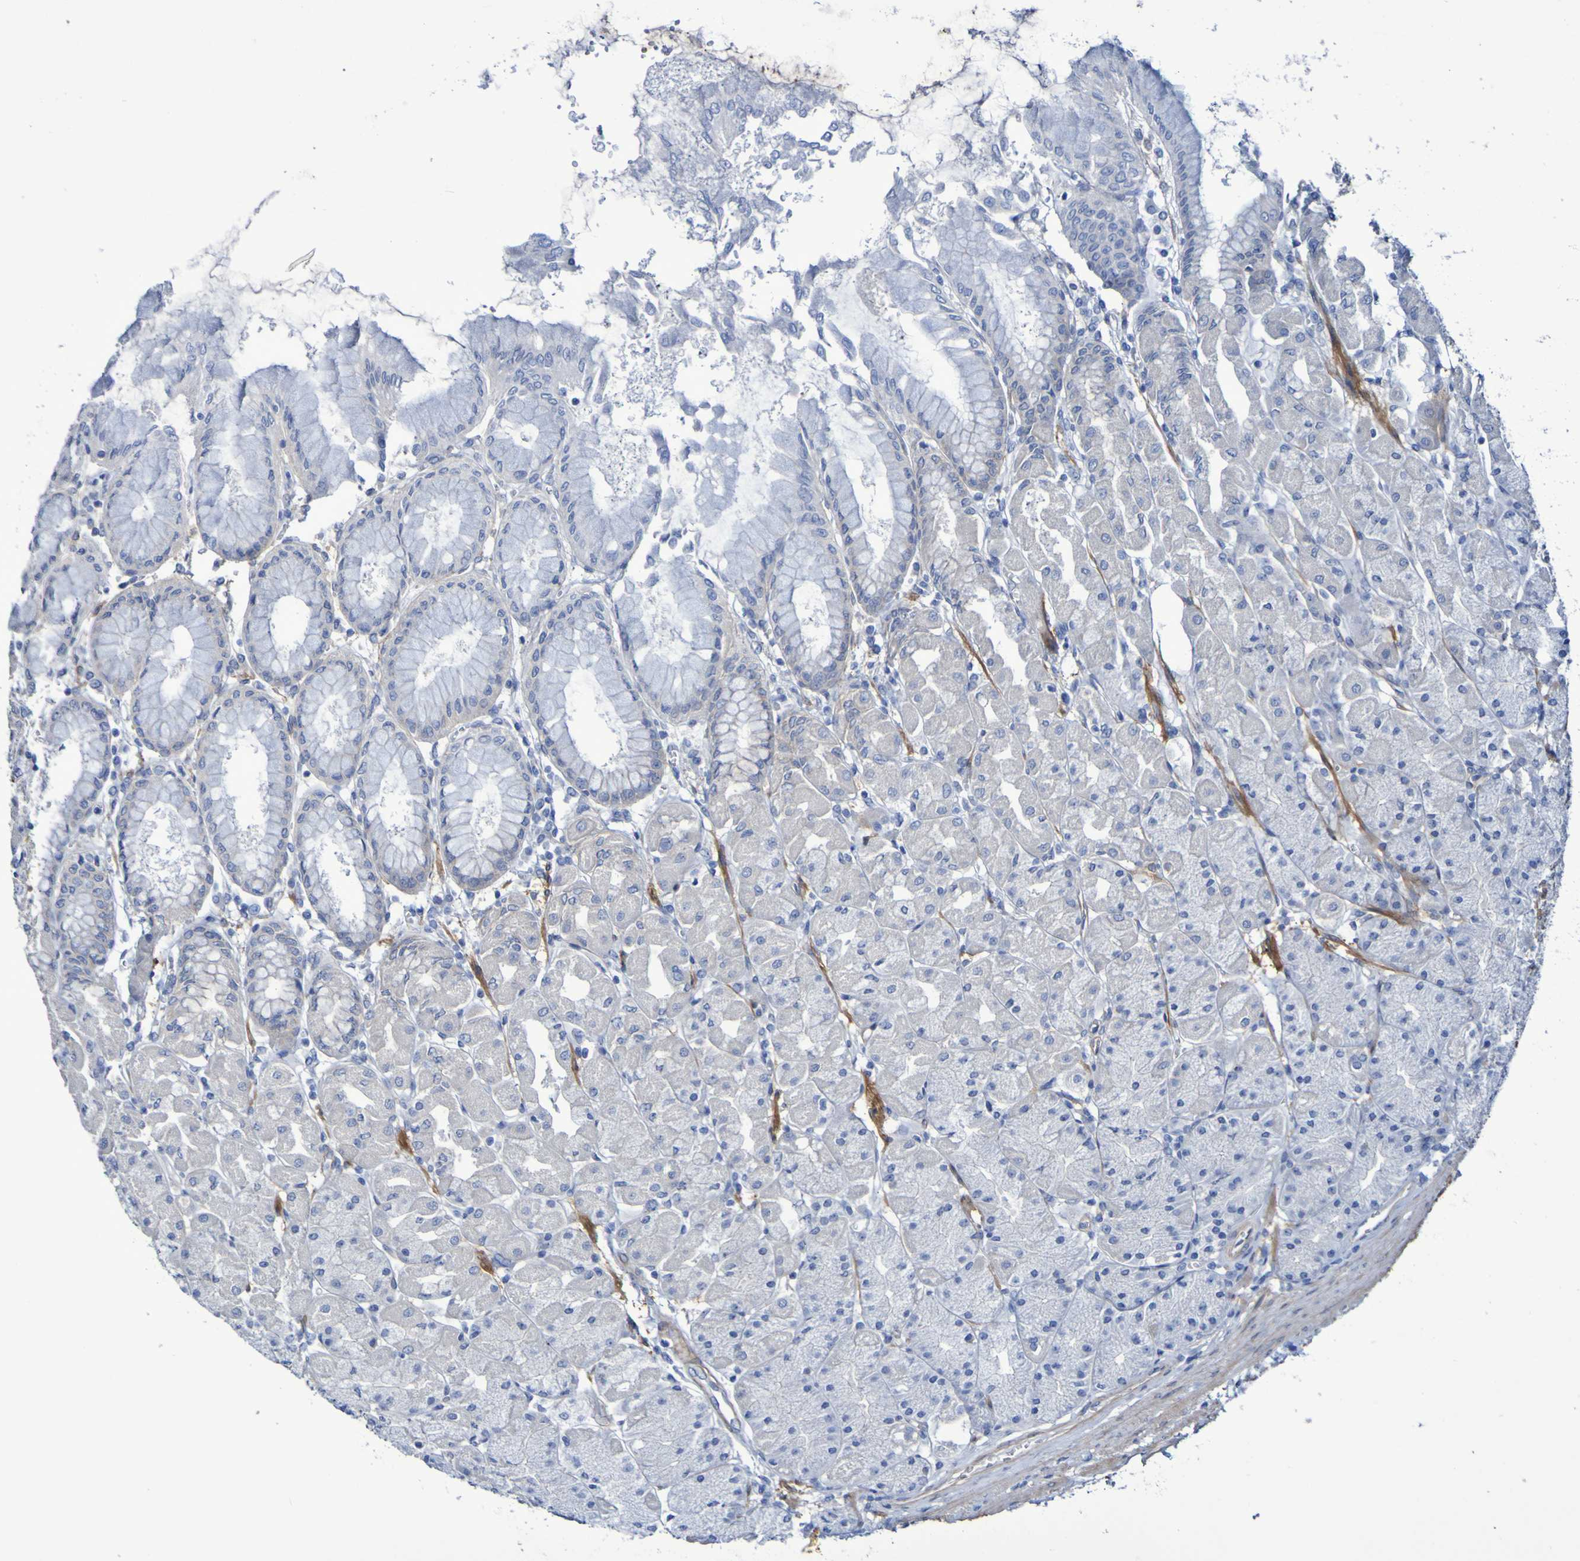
{"staining": {"intensity": "weak", "quantity": "<25%", "location": "cytoplasmic/membranous"}, "tissue": "stomach", "cell_type": "Glandular cells", "image_type": "normal", "snomed": [{"axis": "morphology", "description": "Normal tissue, NOS"}, {"axis": "topography", "description": "Stomach, upper"}], "caption": "Protein analysis of normal stomach reveals no significant staining in glandular cells. The staining was performed using DAB to visualize the protein expression in brown, while the nuclei were stained in blue with hematoxylin (Magnification: 20x).", "gene": "LPP", "patient": {"sex": "female", "age": 56}}